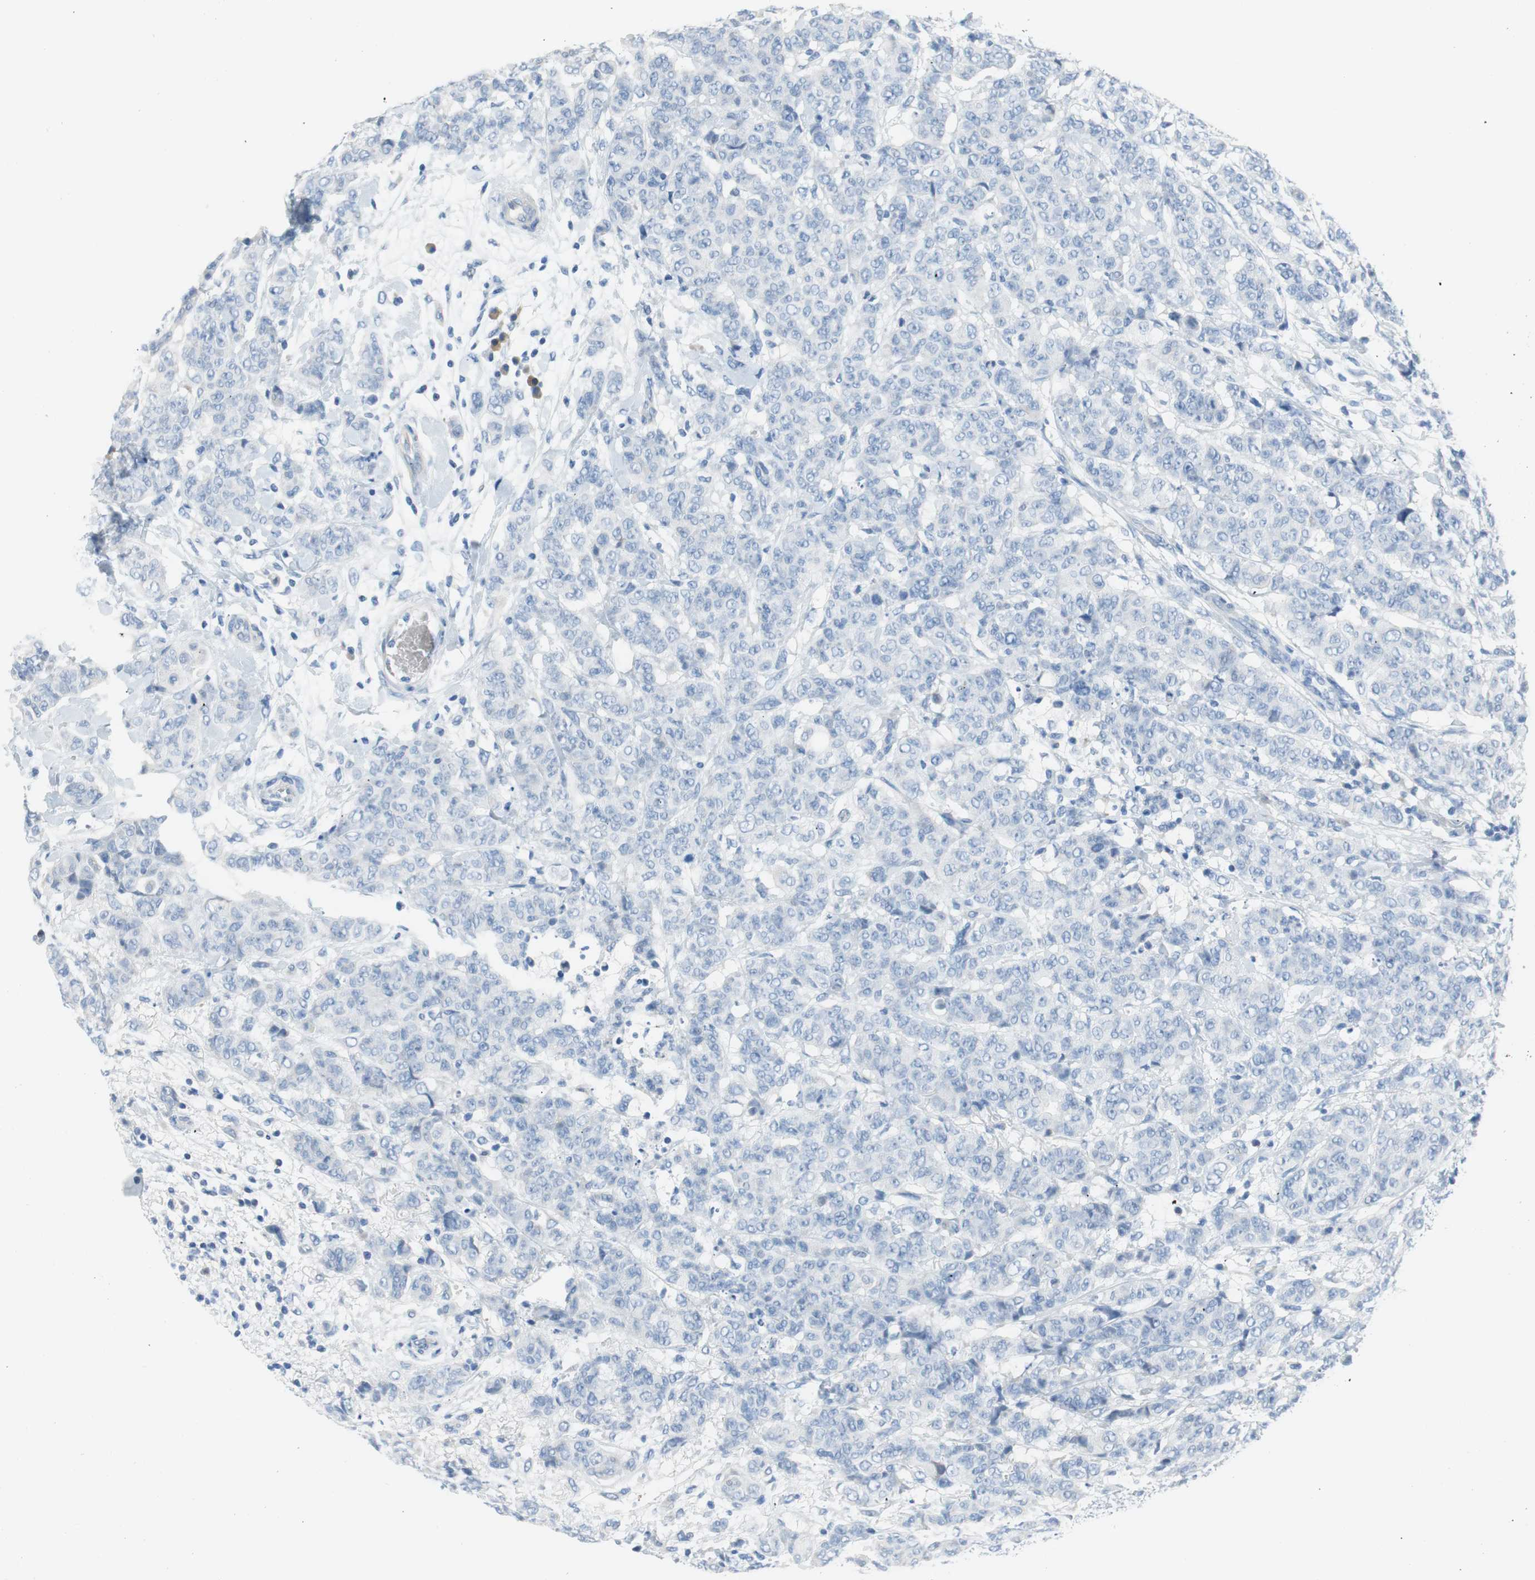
{"staining": {"intensity": "negative", "quantity": "none", "location": "none"}, "tissue": "breast cancer", "cell_type": "Tumor cells", "image_type": "cancer", "snomed": [{"axis": "morphology", "description": "Duct carcinoma"}, {"axis": "topography", "description": "Breast"}], "caption": "A micrograph of breast invasive ductal carcinoma stained for a protein shows no brown staining in tumor cells.", "gene": "MYH1", "patient": {"sex": "female", "age": 40}}